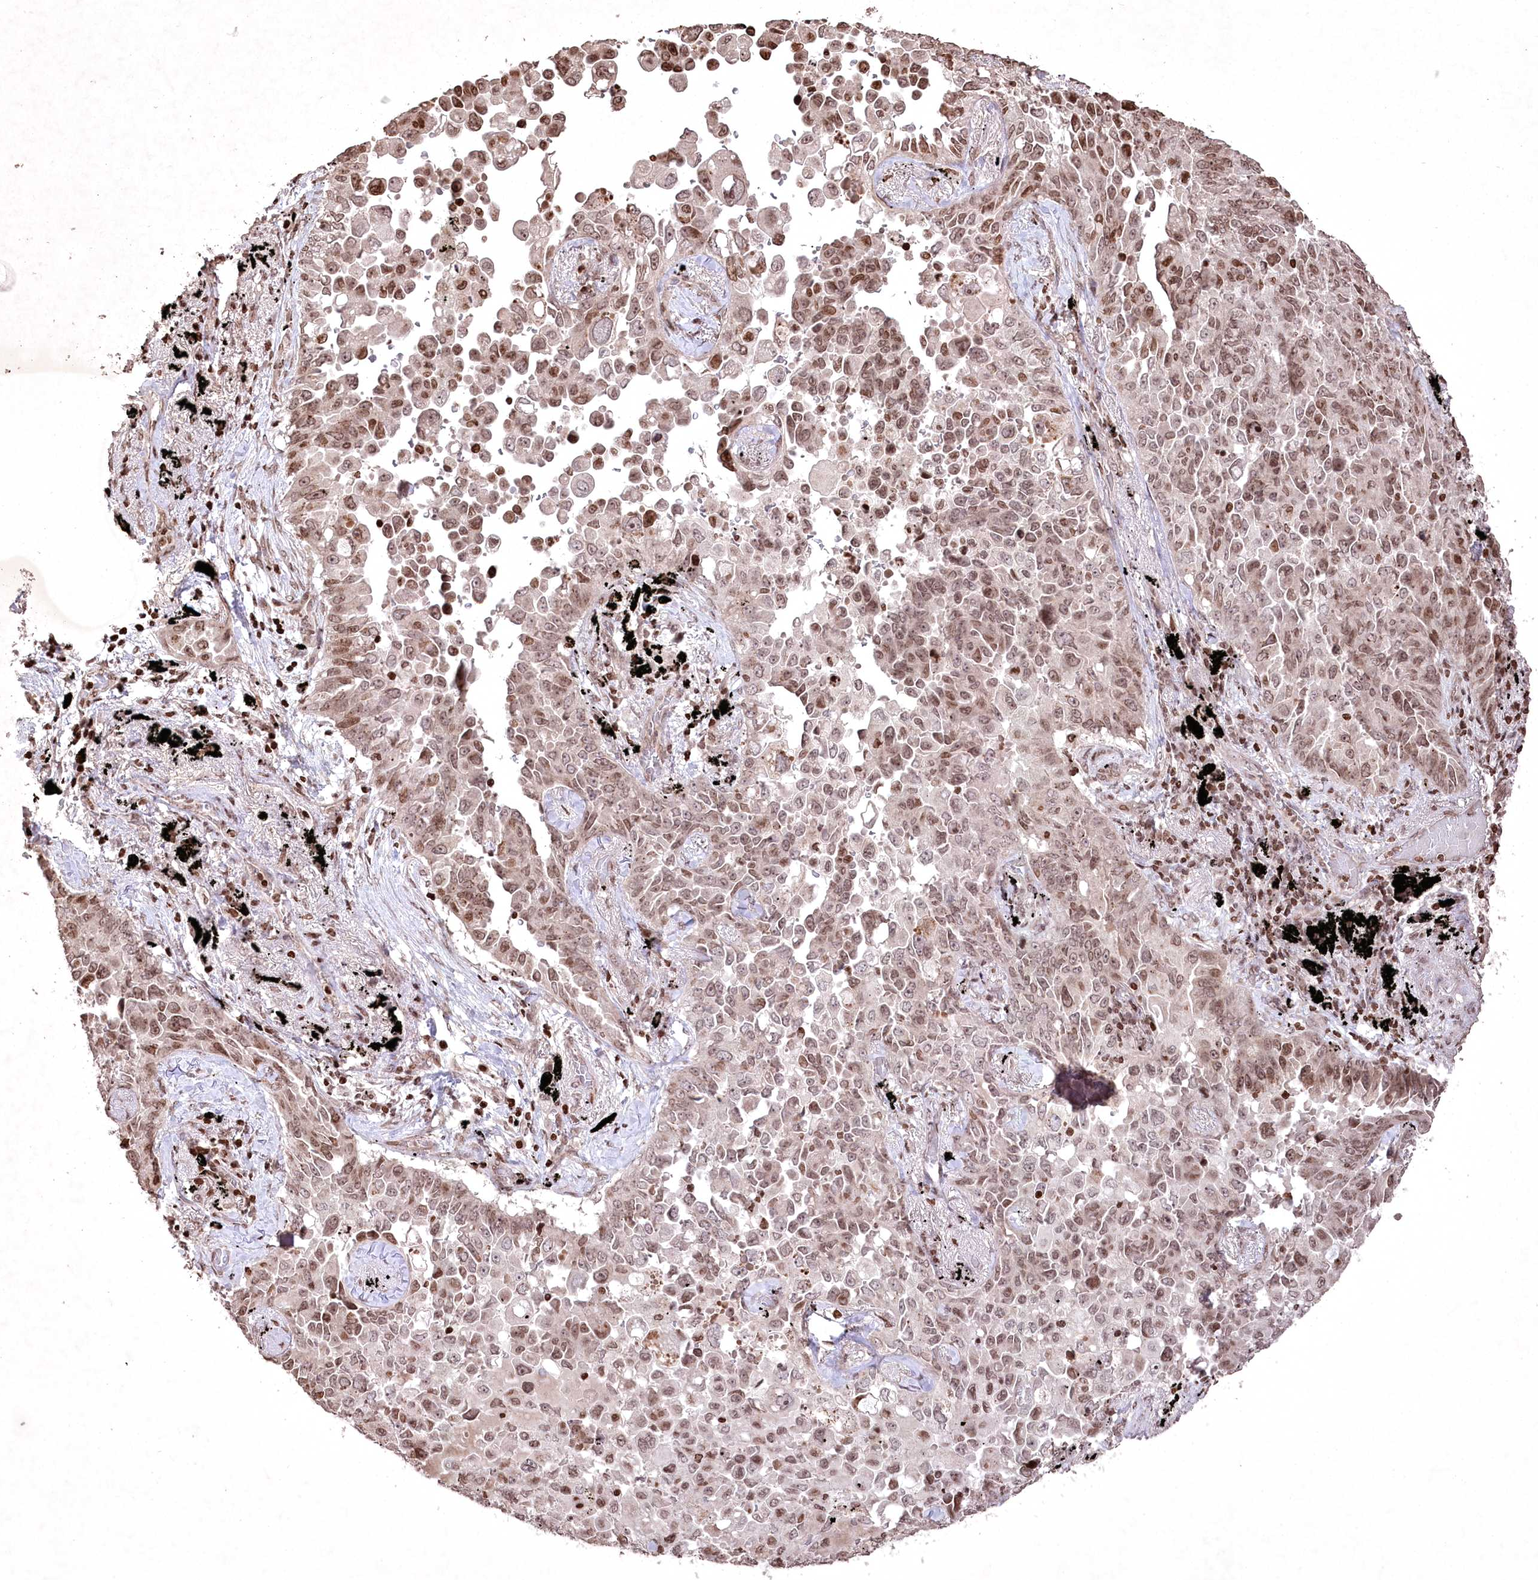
{"staining": {"intensity": "moderate", "quantity": ">75%", "location": "nuclear"}, "tissue": "lung cancer", "cell_type": "Tumor cells", "image_type": "cancer", "snomed": [{"axis": "morphology", "description": "Adenocarcinoma, NOS"}, {"axis": "topography", "description": "Lung"}], "caption": "An IHC micrograph of tumor tissue is shown. Protein staining in brown highlights moderate nuclear positivity in lung cancer (adenocarcinoma) within tumor cells.", "gene": "CCSER2", "patient": {"sex": "female", "age": 67}}